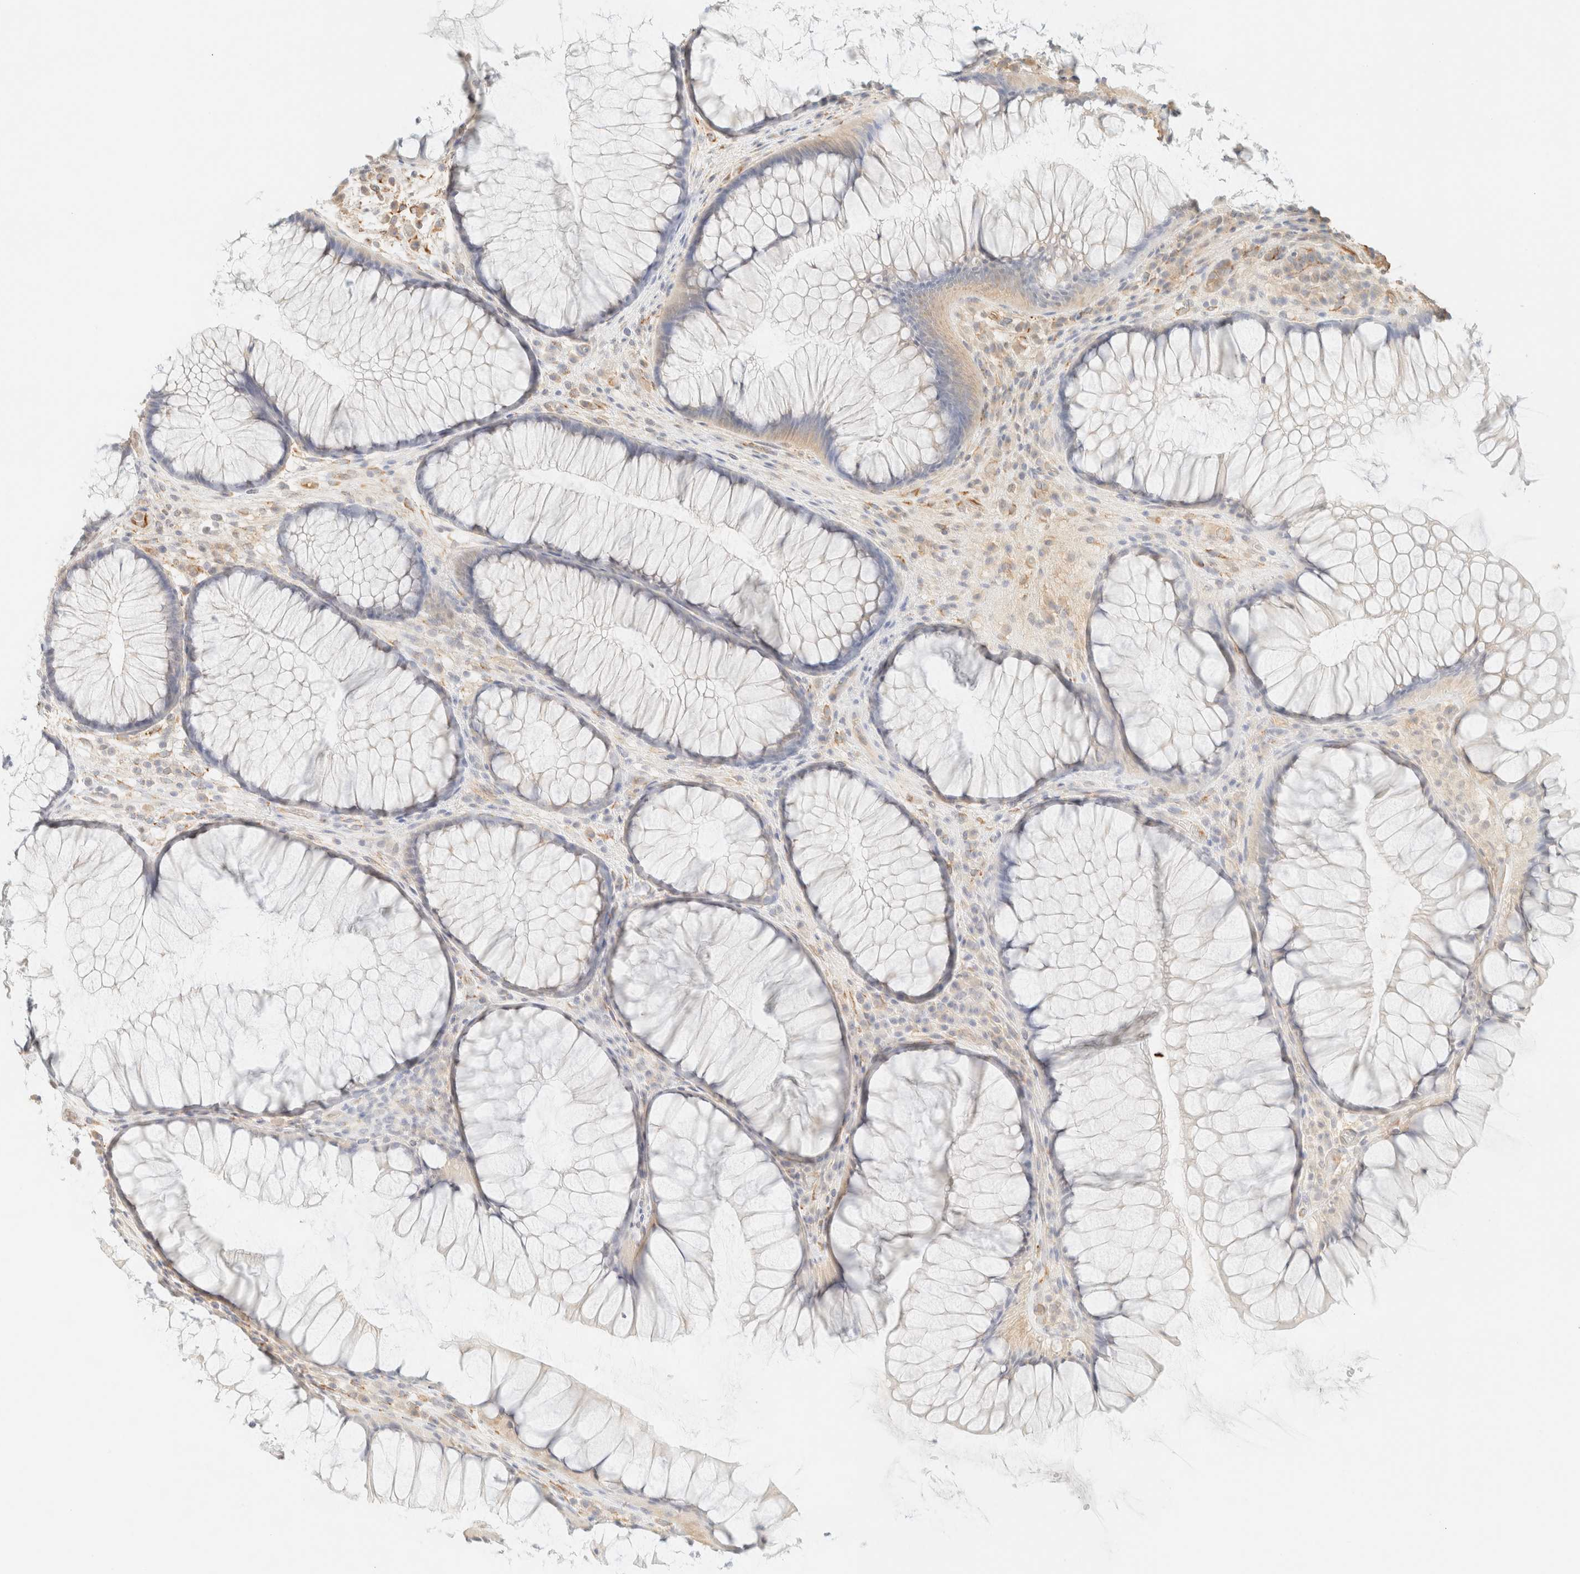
{"staining": {"intensity": "weak", "quantity": "25%-75%", "location": "cytoplasmic/membranous"}, "tissue": "rectum", "cell_type": "Glandular cells", "image_type": "normal", "snomed": [{"axis": "morphology", "description": "Normal tissue, NOS"}, {"axis": "topography", "description": "Rectum"}], "caption": "Immunohistochemical staining of normal rectum demonstrates 25%-75% levels of weak cytoplasmic/membranous protein staining in about 25%-75% of glandular cells. Using DAB (3,3'-diaminobenzidine) (brown) and hematoxylin (blue) stains, captured at high magnification using brightfield microscopy.", "gene": "SPARCL1", "patient": {"sex": "male", "age": 51}}